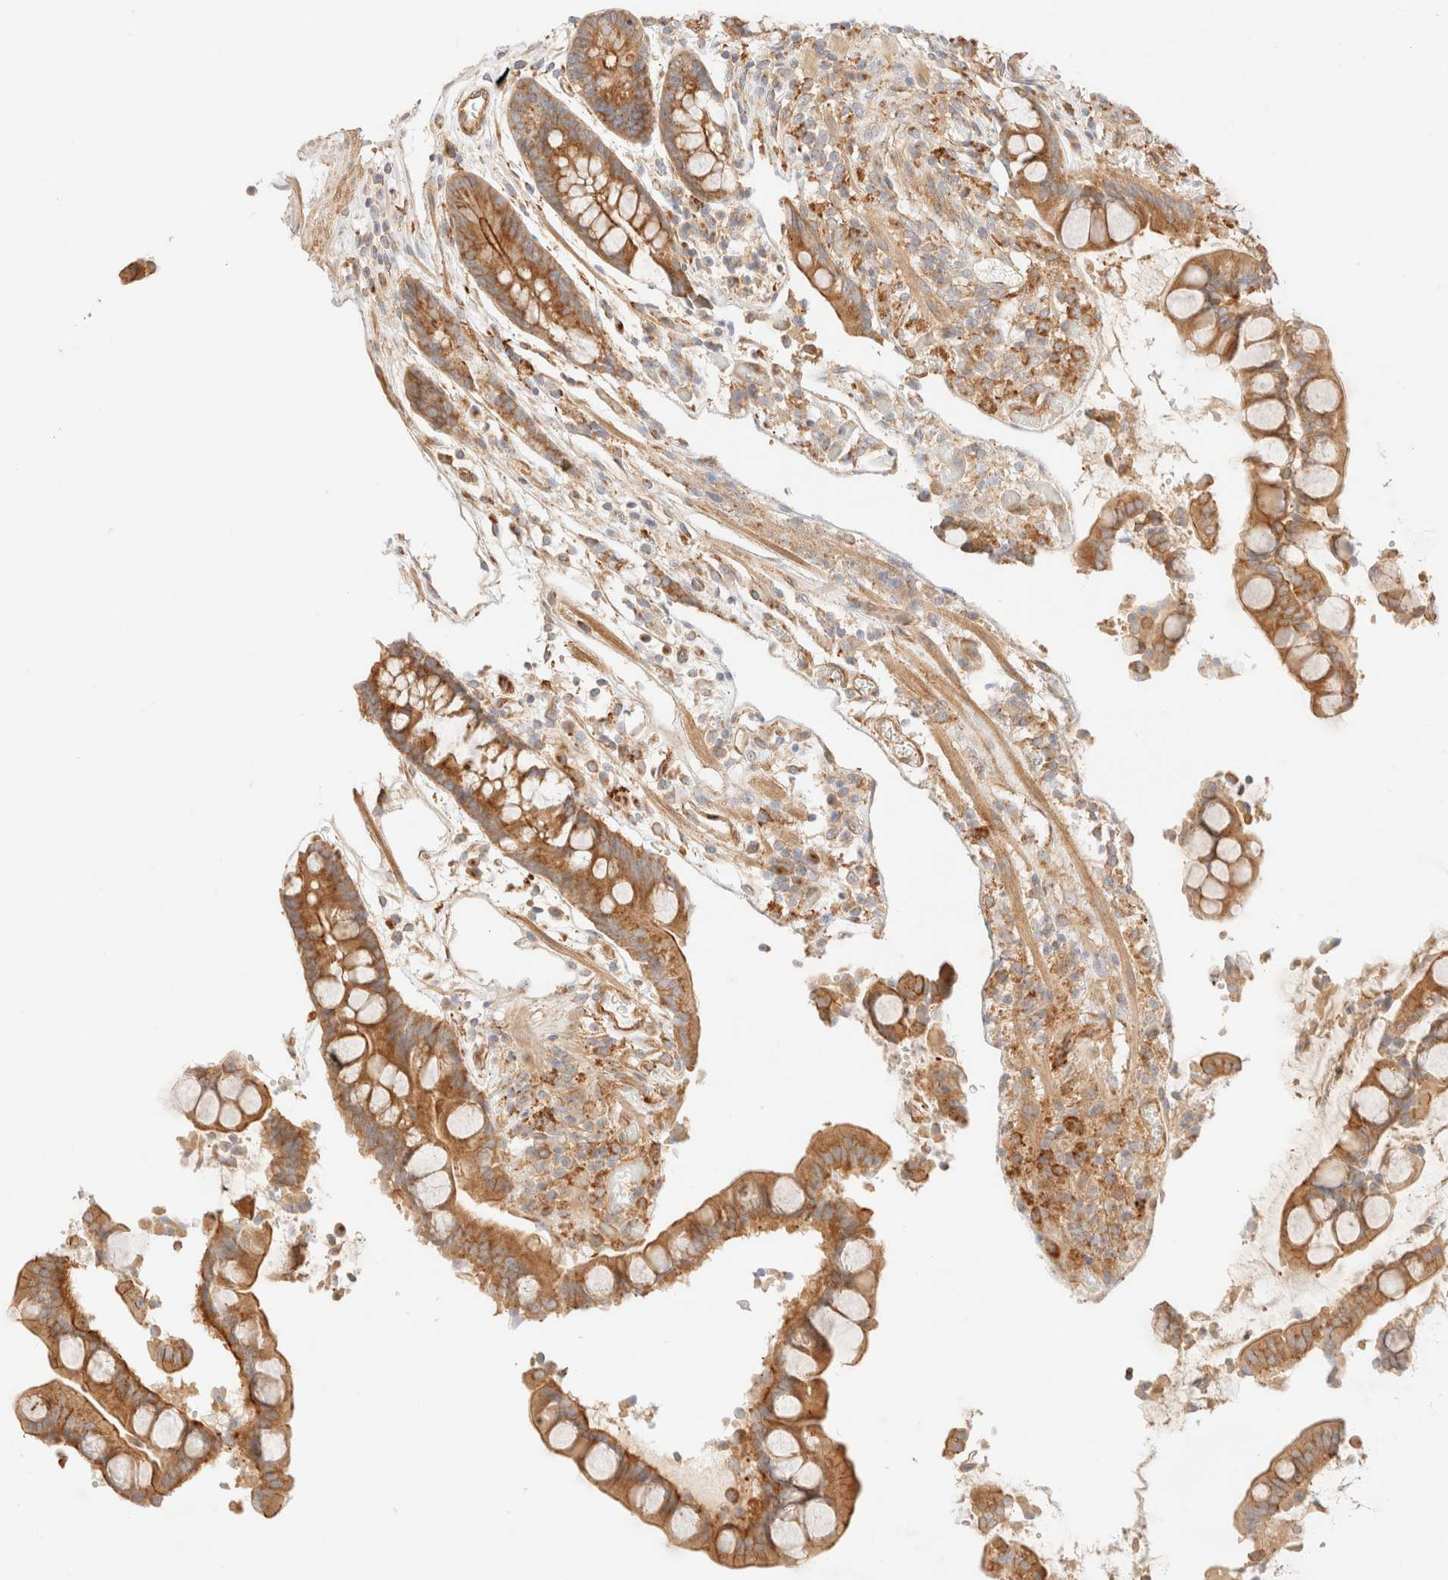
{"staining": {"intensity": "moderate", "quantity": ">75%", "location": "cytoplasmic/membranous"}, "tissue": "colon", "cell_type": "Endothelial cells", "image_type": "normal", "snomed": [{"axis": "morphology", "description": "Normal tissue, NOS"}, {"axis": "topography", "description": "Colon"}], "caption": "Immunohistochemistry of normal human colon exhibits medium levels of moderate cytoplasmic/membranous positivity in approximately >75% of endothelial cells.", "gene": "MYO10", "patient": {"sex": "male", "age": 73}}